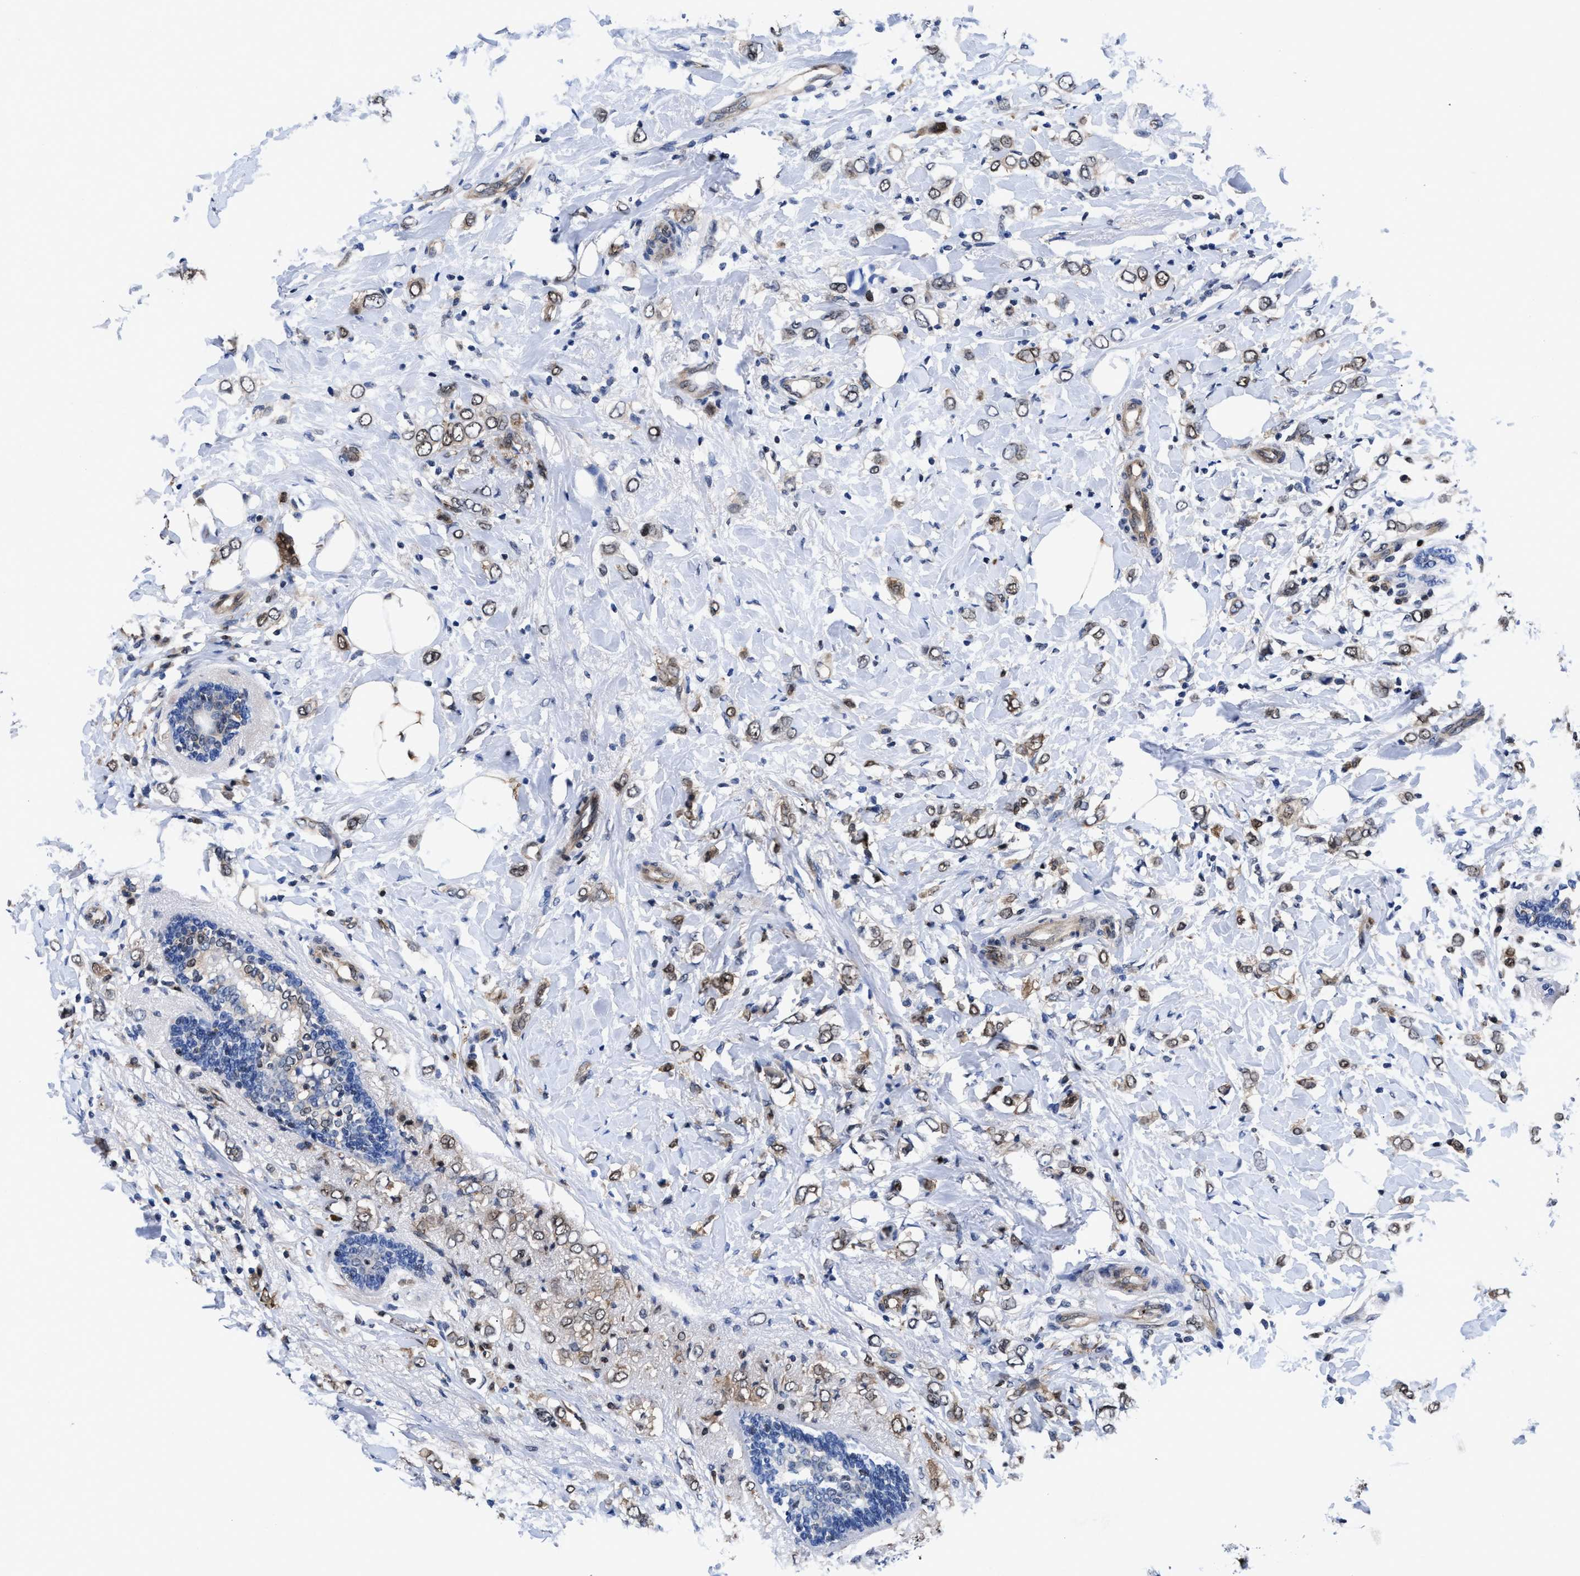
{"staining": {"intensity": "weak", "quantity": ">75%", "location": "nuclear"}, "tissue": "breast cancer", "cell_type": "Tumor cells", "image_type": "cancer", "snomed": [{"axis": "morphology", "description": "Normal tissue, NOS"}, {"axis": "morphology", "description": "Lobular carcinoma"}, {"axis": "topography", "description": "Breast"}], "caption": "Immunohistochemistry (IHC) staining of breast cancer, which exhibits low levels of weak nuclear expression in approximately >75% of tumor cells indicating weak nuclear protein staining. The staining was performed using DAB (3,3'-diaminobenzidine) (brown) for protein detection and nuclei were counterstained in hematoxylin (blue).", "gene": "ACLY", "patient": {"sex": "female", "age": 47}}